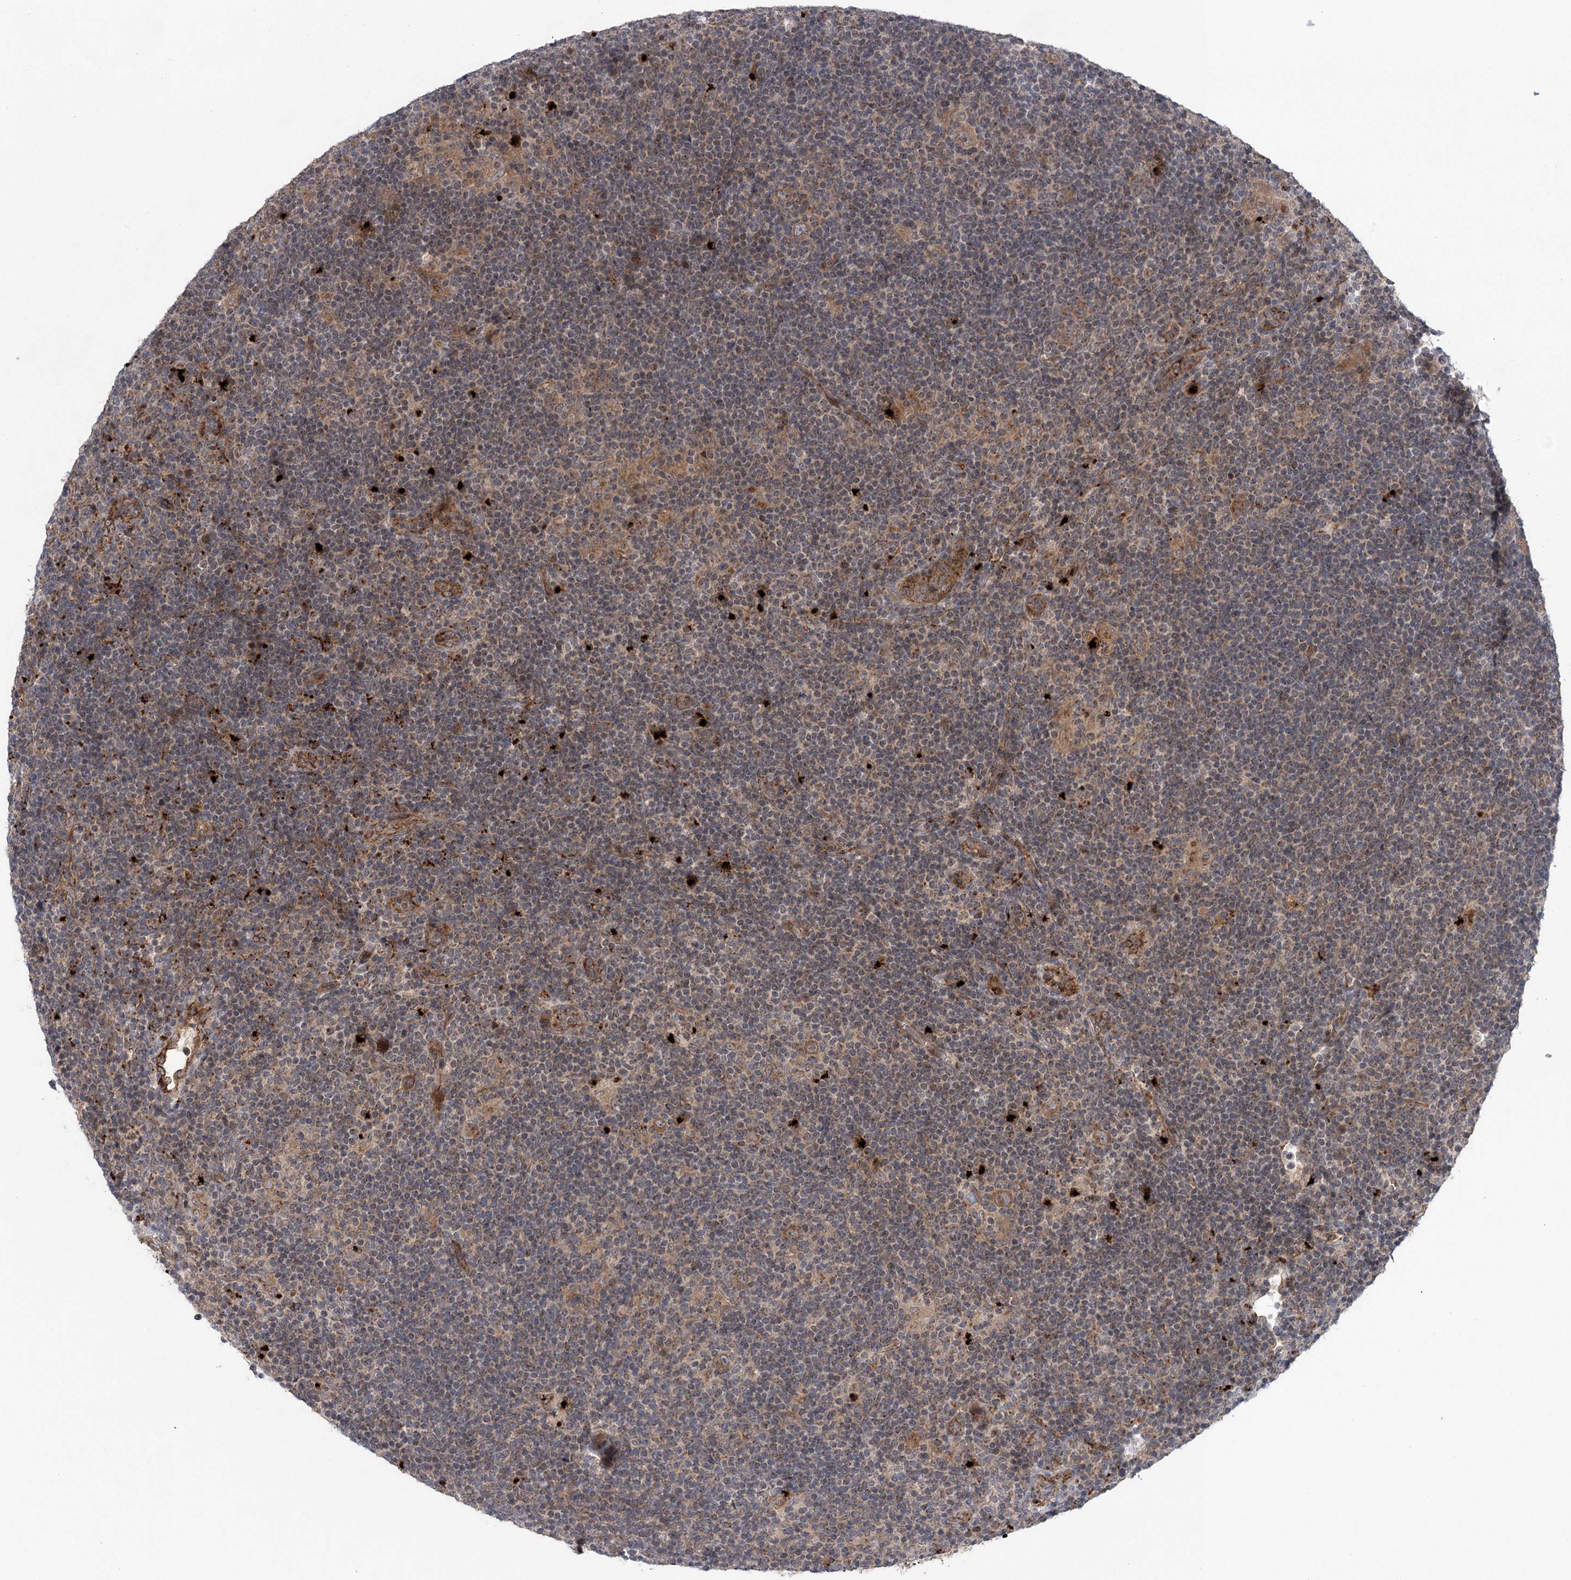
{"staining": {"intensity": "moderate", "quantity": ">75%", "location": "cytoplasmic/membranous"}, "tissue": "lymphoma", "cell_type": "Tumor cells", "image_type": "cancer", "snomed": [{"axis": "morphology", "description": "Hodgkin's disease, NOS"}, {"axis": "topography", "description": "Lymph node"}], "caption": "Brown immunohistochemical staining in lymphoma exhibits moderate cytoplasmic/membranous staining in approximately >75% of tumor cells. (DAB = brown stain, brightfield microscopy at high magnification).", "gene": "METTL24", "patient": {"sex": "female", "age": 57}}